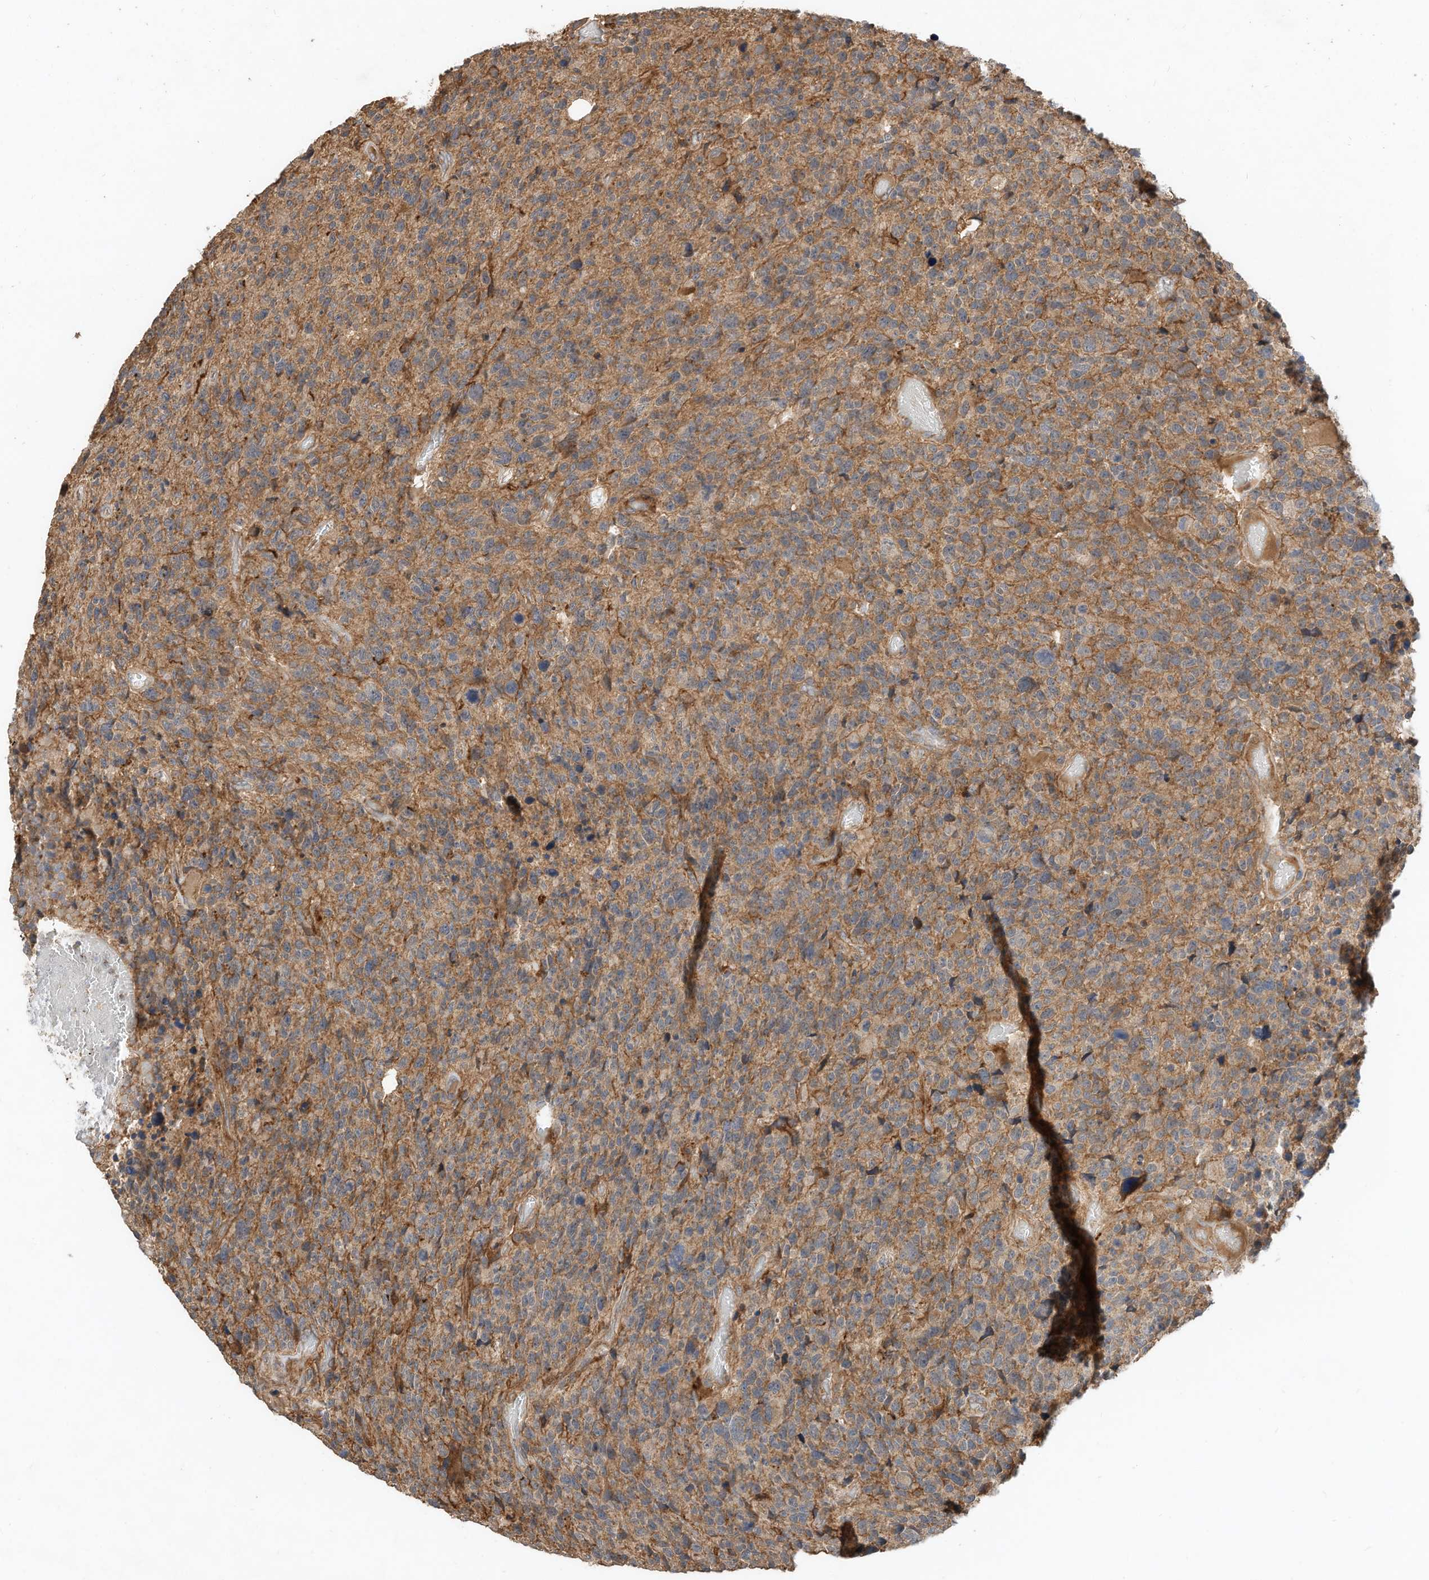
{"staining": {"intensity": "moderate", "quantity": ">75%", "location": "cytoplasmic/membranous"}, "tissue": "glioma", "cell_type": "Tumor cells", "image_type": "cancer", "snomed": [{"axis": "morphology", "description": "Glioma, malignant, High grade"}, {"axis": "topography", "description": "Brain"}], "caption": "Immunohistochemistry (IHC) histopathology image of glioma stained for a protein (brown), which shows medium levels of moderate cytoplasmic/membranous positivity in about >75% of tumor cells.", "gene": "CPAMD8", "patient": {"sex": "male", "age": 69}}